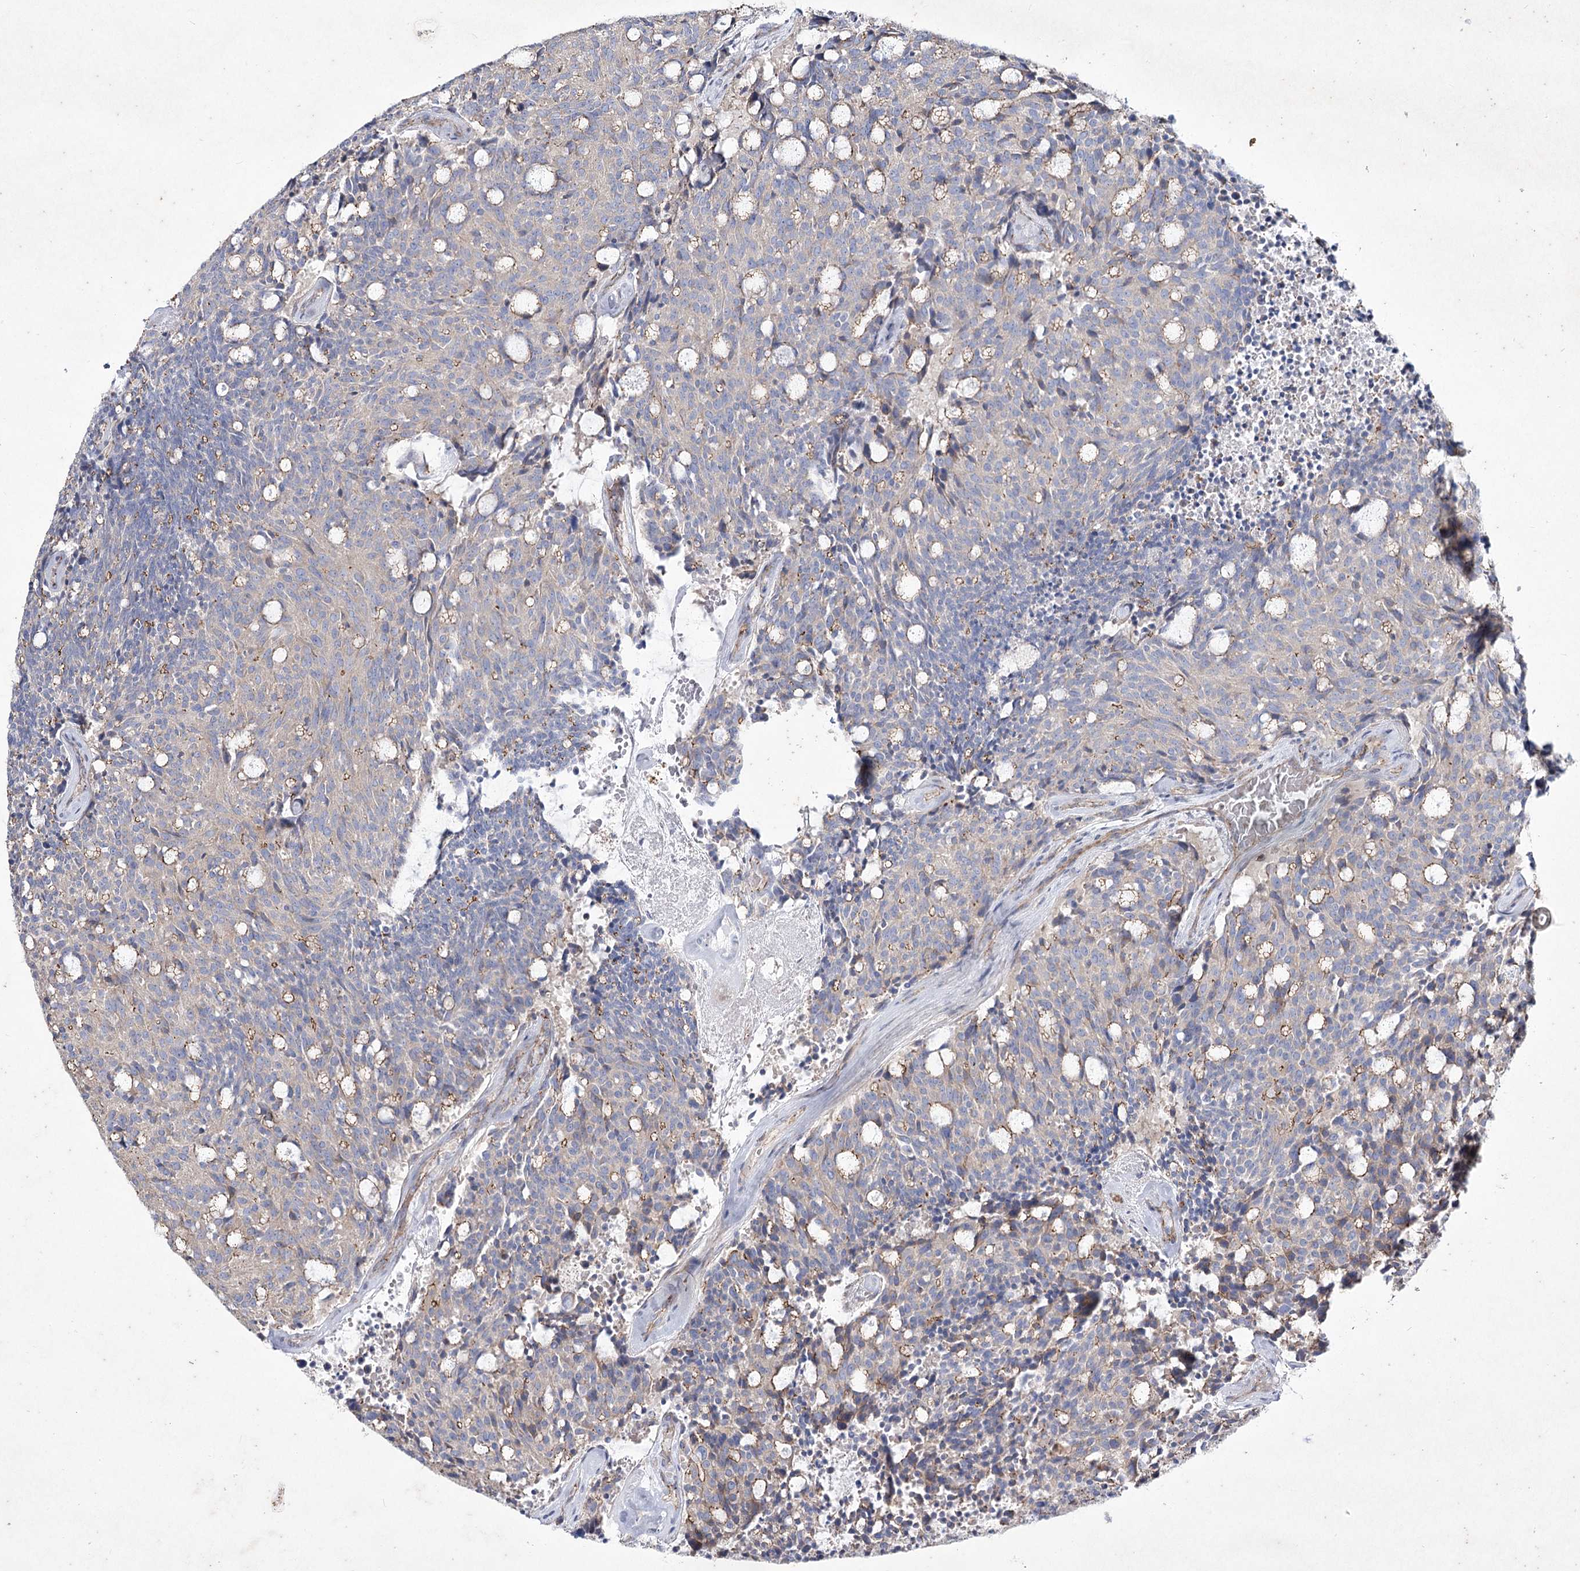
{"staining": {"intensity": "negative", "quantity": "none", "location": "none"}, "tissue": "carcinoid", "cell_type": "Tumor cells", "image_type": "cancer", "snomed": [{"axis": "morphology", "description": "Carcinoid, malignant, NOS"}, {"axis": "topography", "description": "Pancreas"}], "caption": "Human carcinoid stained for a protein using immunohistochemistry shows no positivity in tumor cells.", "gene": "LDLRAD3", "patient": {"sex": "female", "age": 54}}